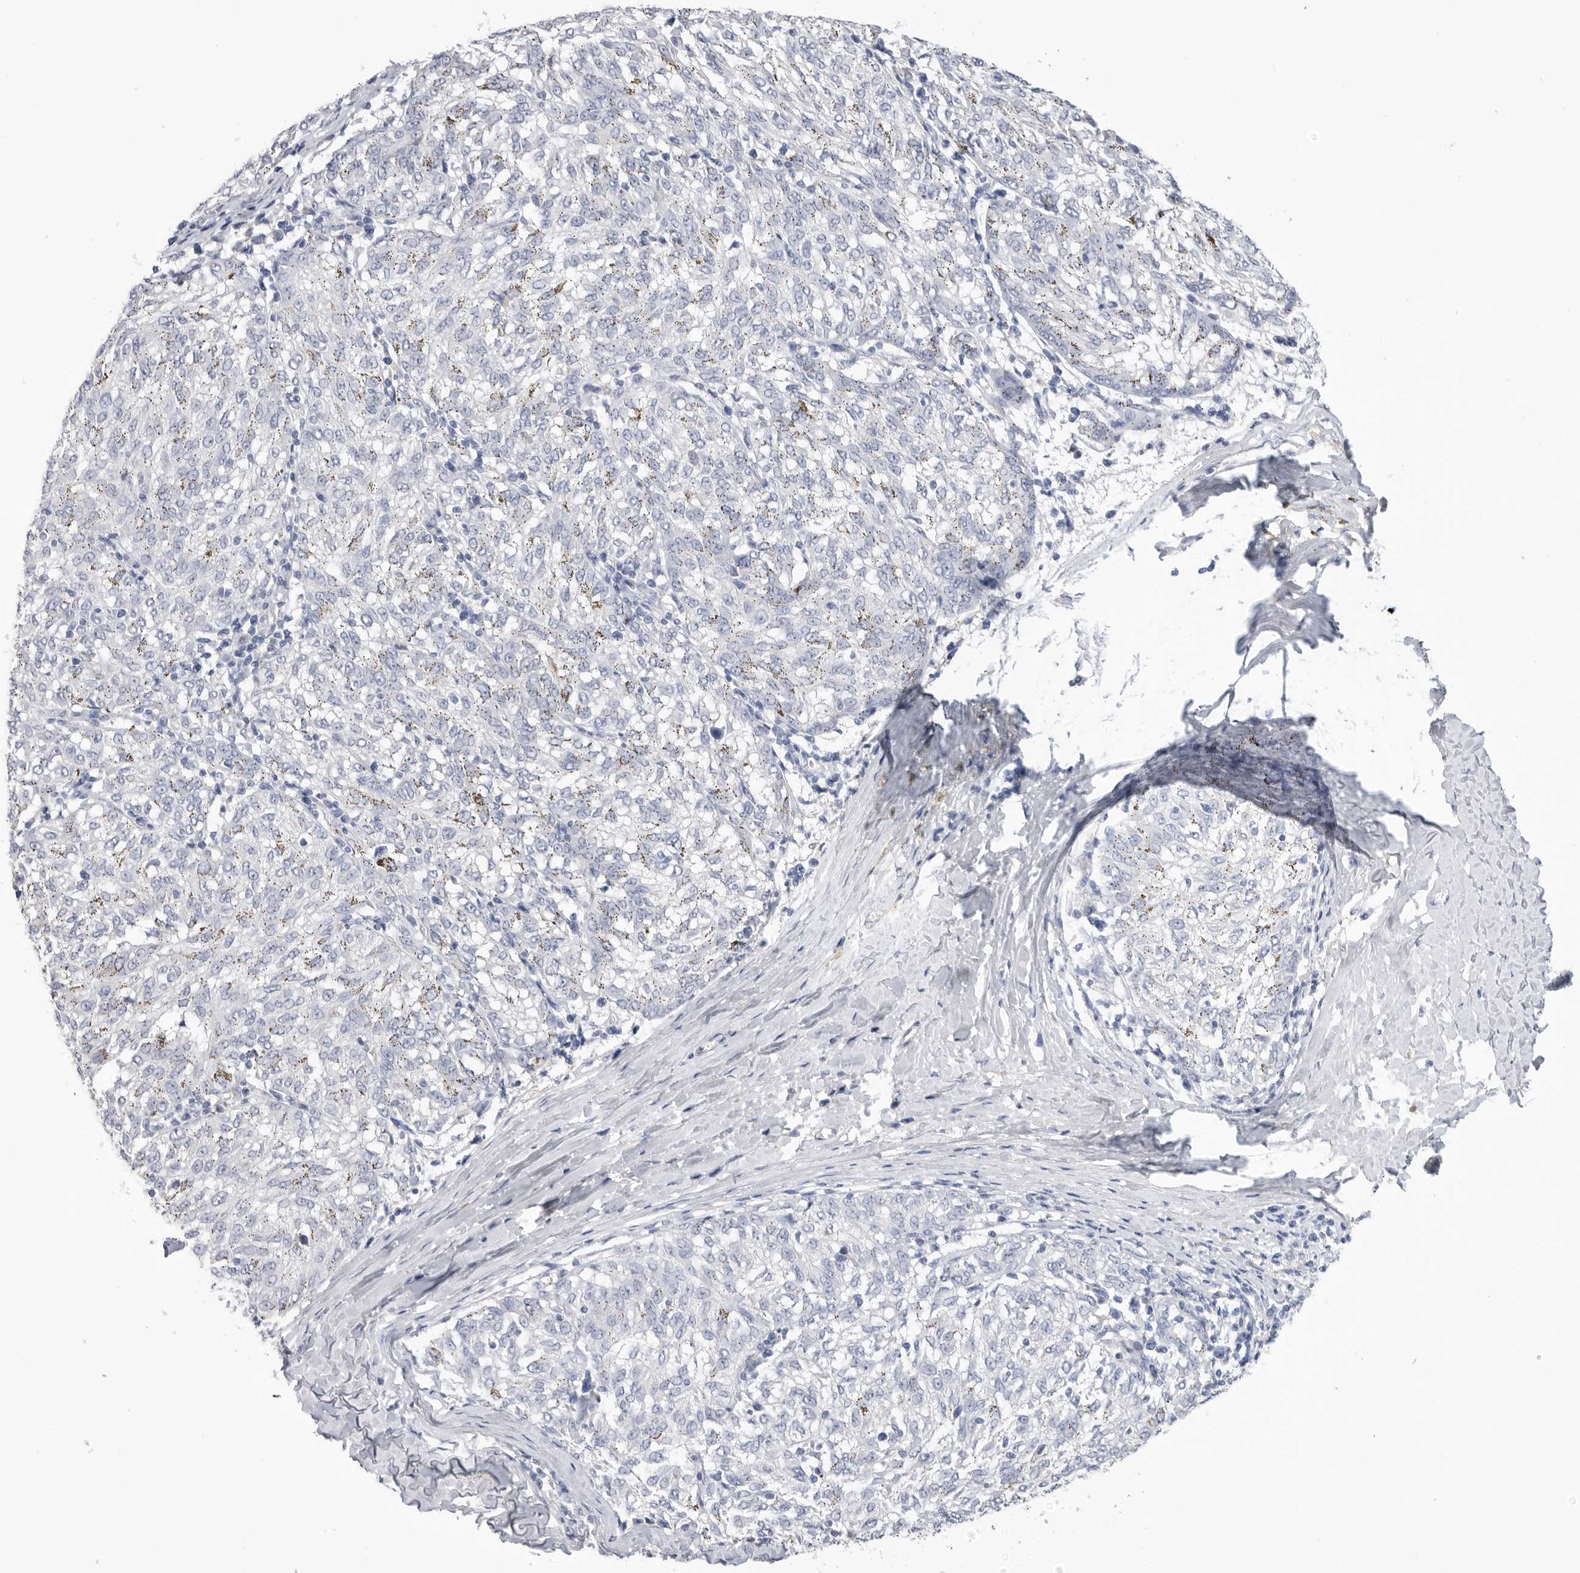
{"staining": {"intensity": "negative", "quantity": "none", "location": "none"}, "tissue": "melanoma", "cell_type": "Tumor cells", "image_type": "cancer", "snomed": [{"axis": "morphology", "description": "Malignant melanoma, NOS"}, {"axis": "topography", "description": "Skin"}], "caption": "Immunohistochemistry of human melanoma exhibits no staining in tumor cells.", "gene": "APOA2", "patient": {"sex": "female", "age": 72}}